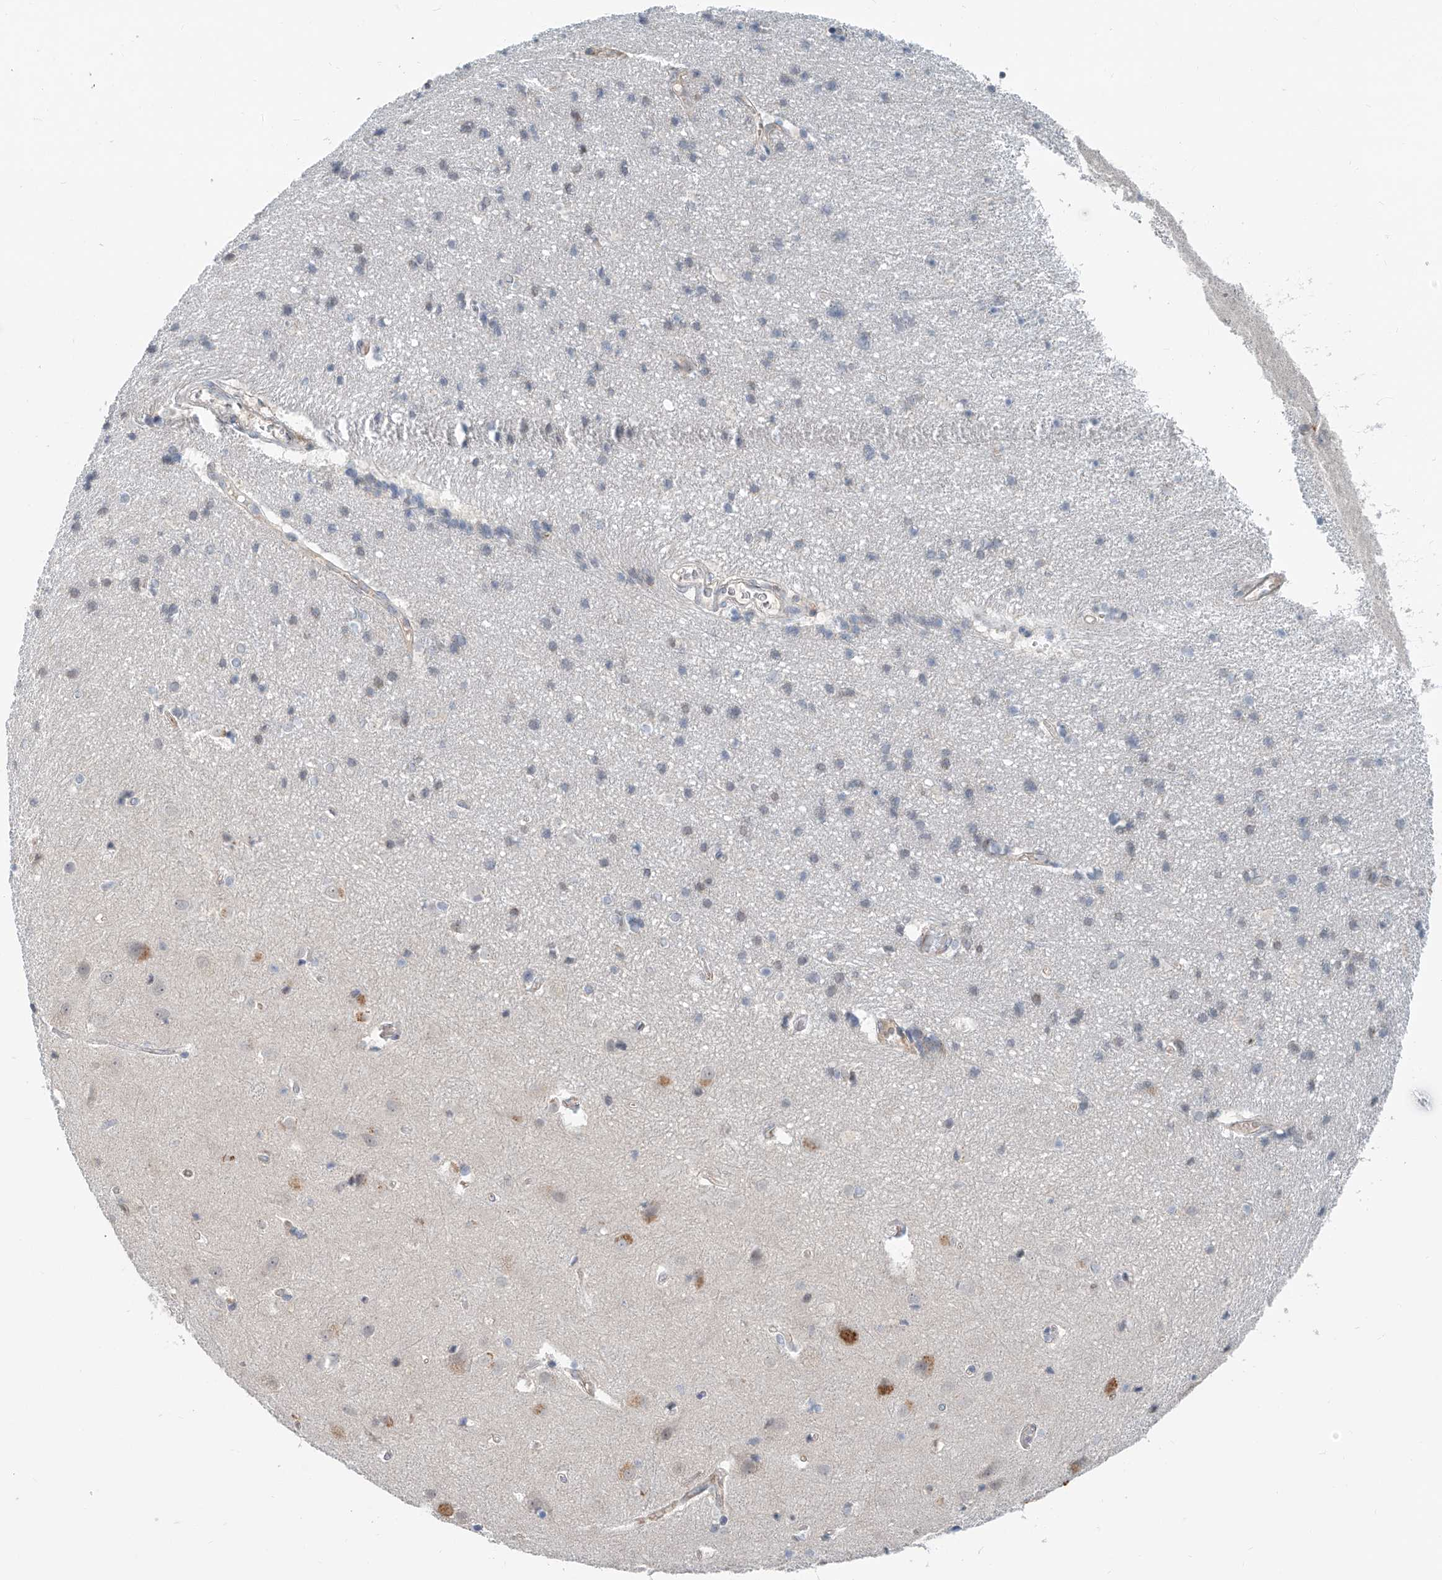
{"staining": {"intensity": "weak", "quantity": "<25%", "location": "cytoplasmic/membranous"}, "tissue": "cerebral cortex", "cell_type": "Endothelial cells", "image_type": "normal", "snomed": [{"axis": "morphology", "description": "Normal tissue, NOS"}, {"axis": "topography", "description": "Cerebral cortex"}], "caption": "High power microscopy micrograph of an immunohistochemistry micrograph of unremarkable cerebral cortex, revealing no significant positivity in endothelial cells.", "gene": "KCNK10", "patient": {"sex": "male", "age": 54}}